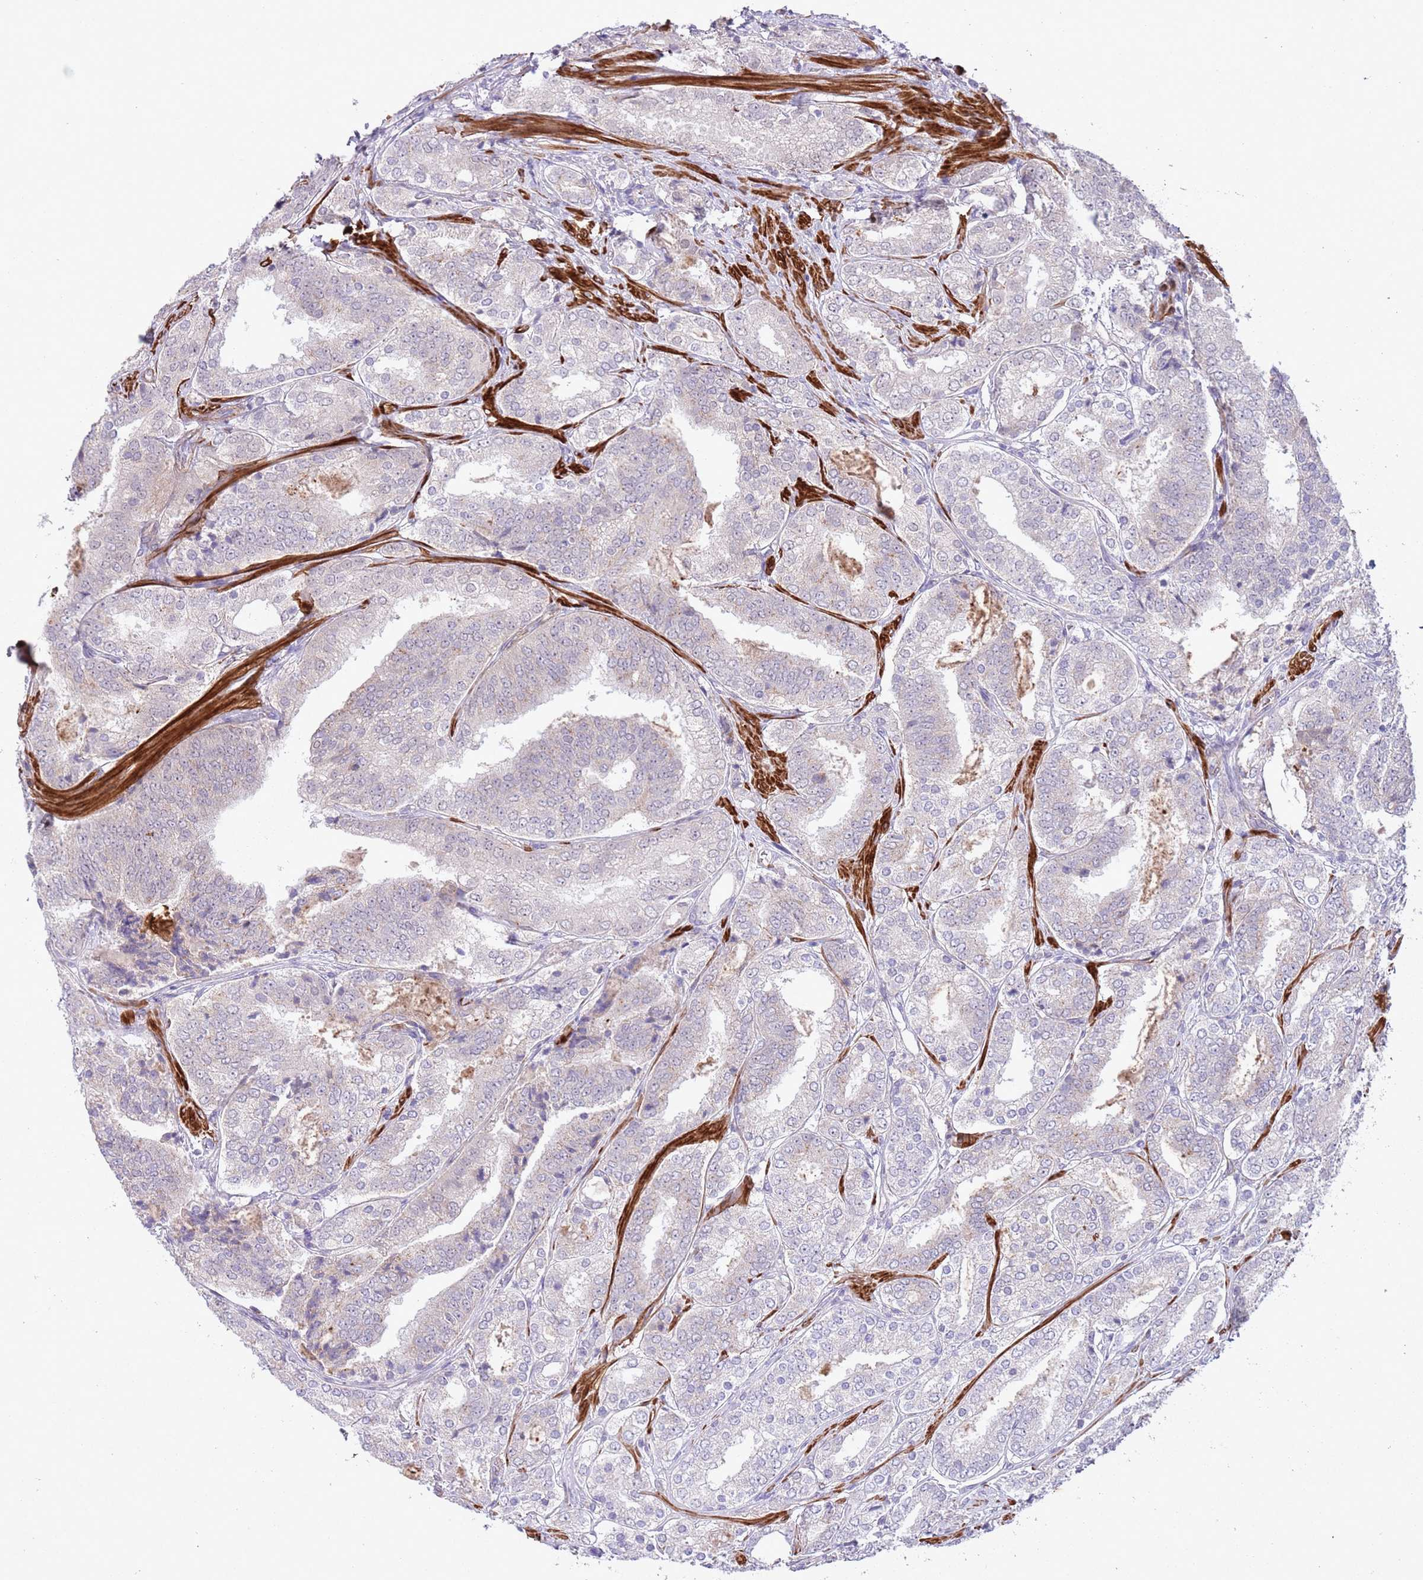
{"staining": {"intensity": "negative", "quantity": "none", "location": "none"}, "tissue": "prostate cancer", "cell_type": "Tumor cells", "image_type": "cancer", "snomed": [{"axis": "morphology", "description": "Adenocarcinoma, High grade"}, {"axis": "topography", "description": "Prostate"}], "caption": "Tumor cells are negative for brown protein staining in prostate cancer. (Immunohistochemistry, brightfield microscopy, high magnification).", "gene": "CCNI", "patient": {"sex": "male", "age": 63}}